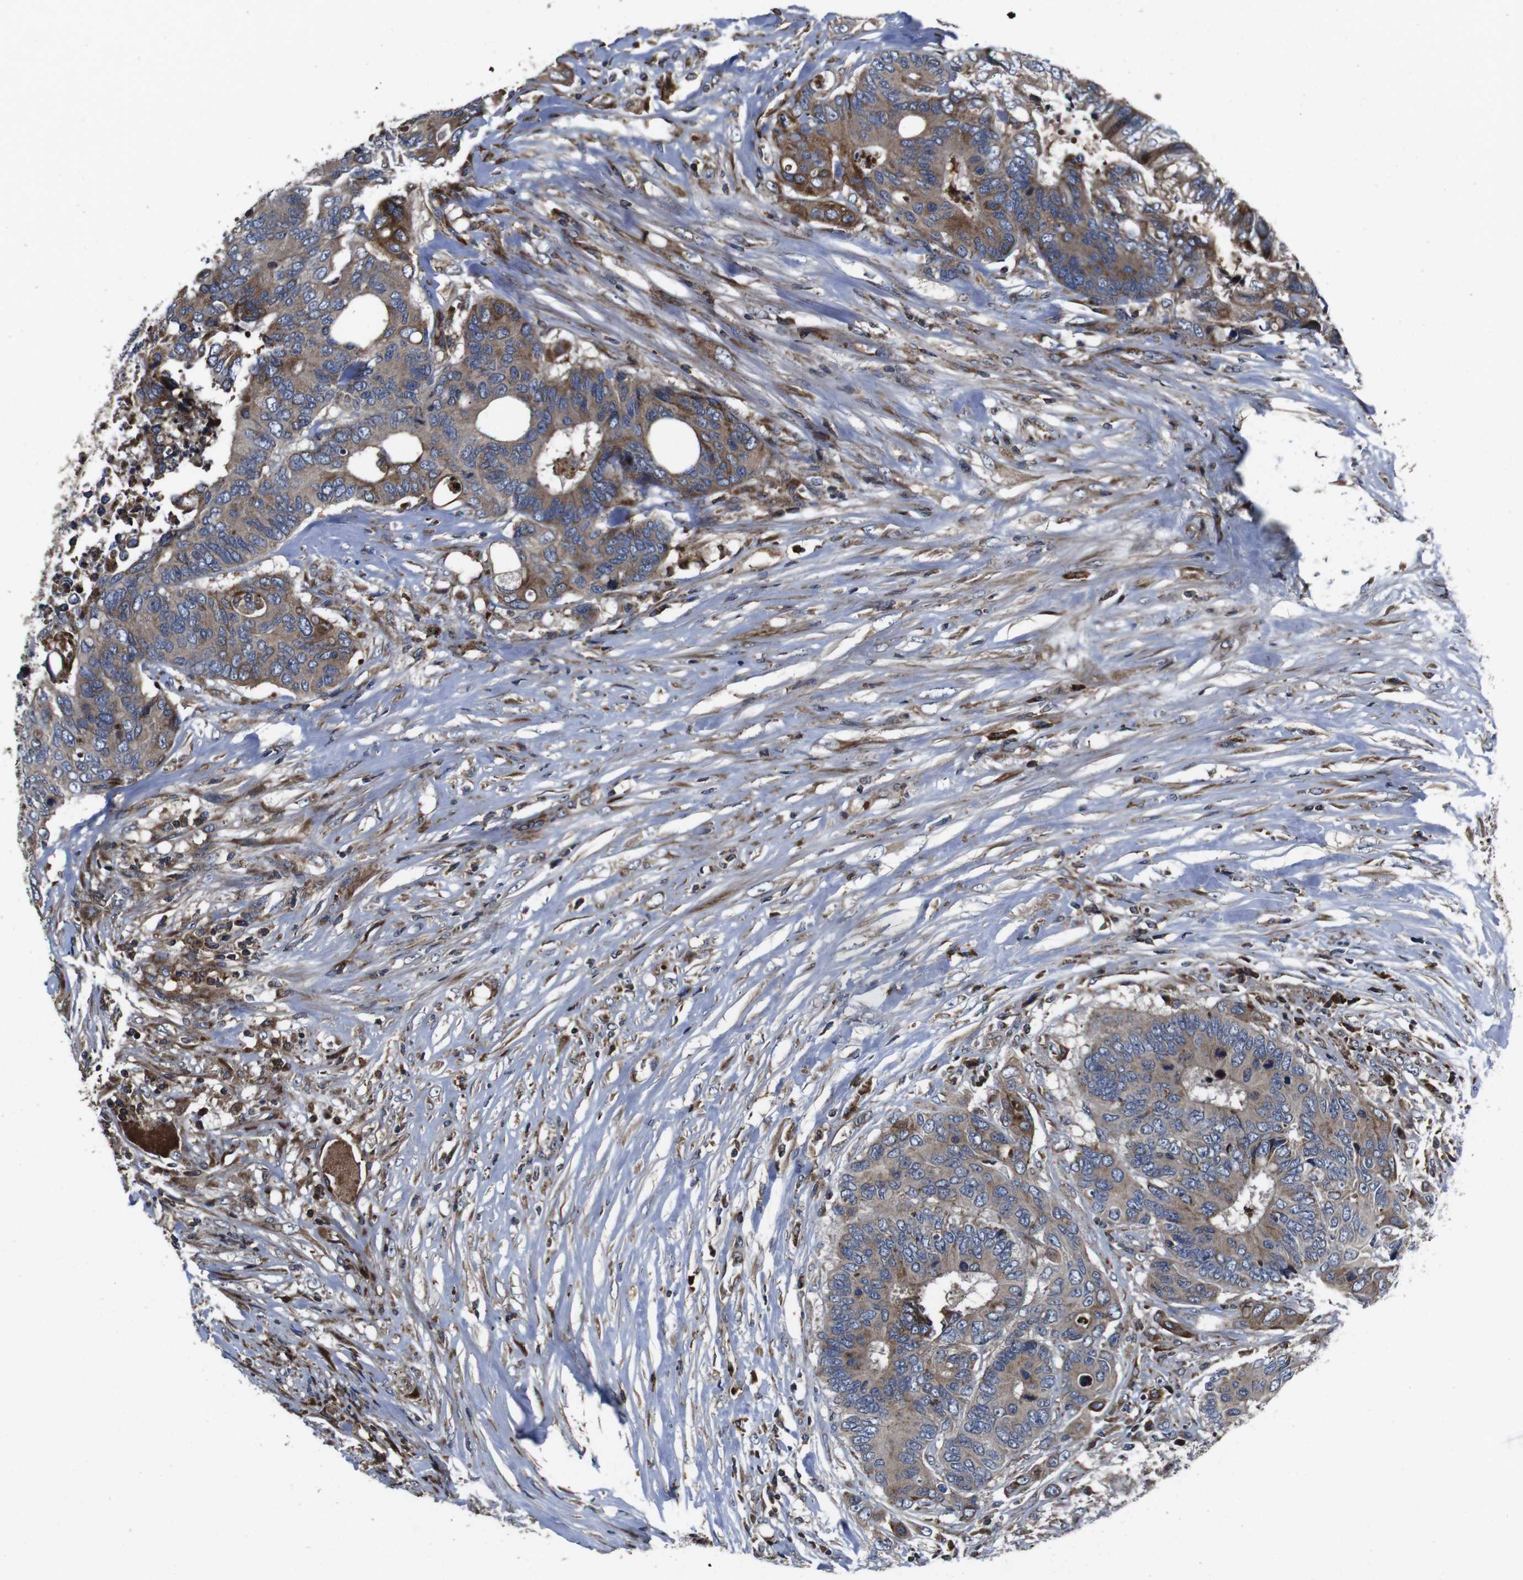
{"staining": {"intensity": "strong", "quantity": ">75%", "location": "cytoplasmic/membranous"}, "tissue": "colorectal cancer", "cell_type": "Tumor cells", "image_type": "cancer", "snomed": [{"axis": "morphology", "description": "Adenocarcinoma, NOS"}, {"axis": "topography", "description": "Rectum"}], "caption": "Tumor cells reveal high levels of strong cytoplasmic/membranous positivity in about >75% of cells in human colorectal cancer.", "gene": "SMYD3", "patient": {"sex": "male", "age": 55}}